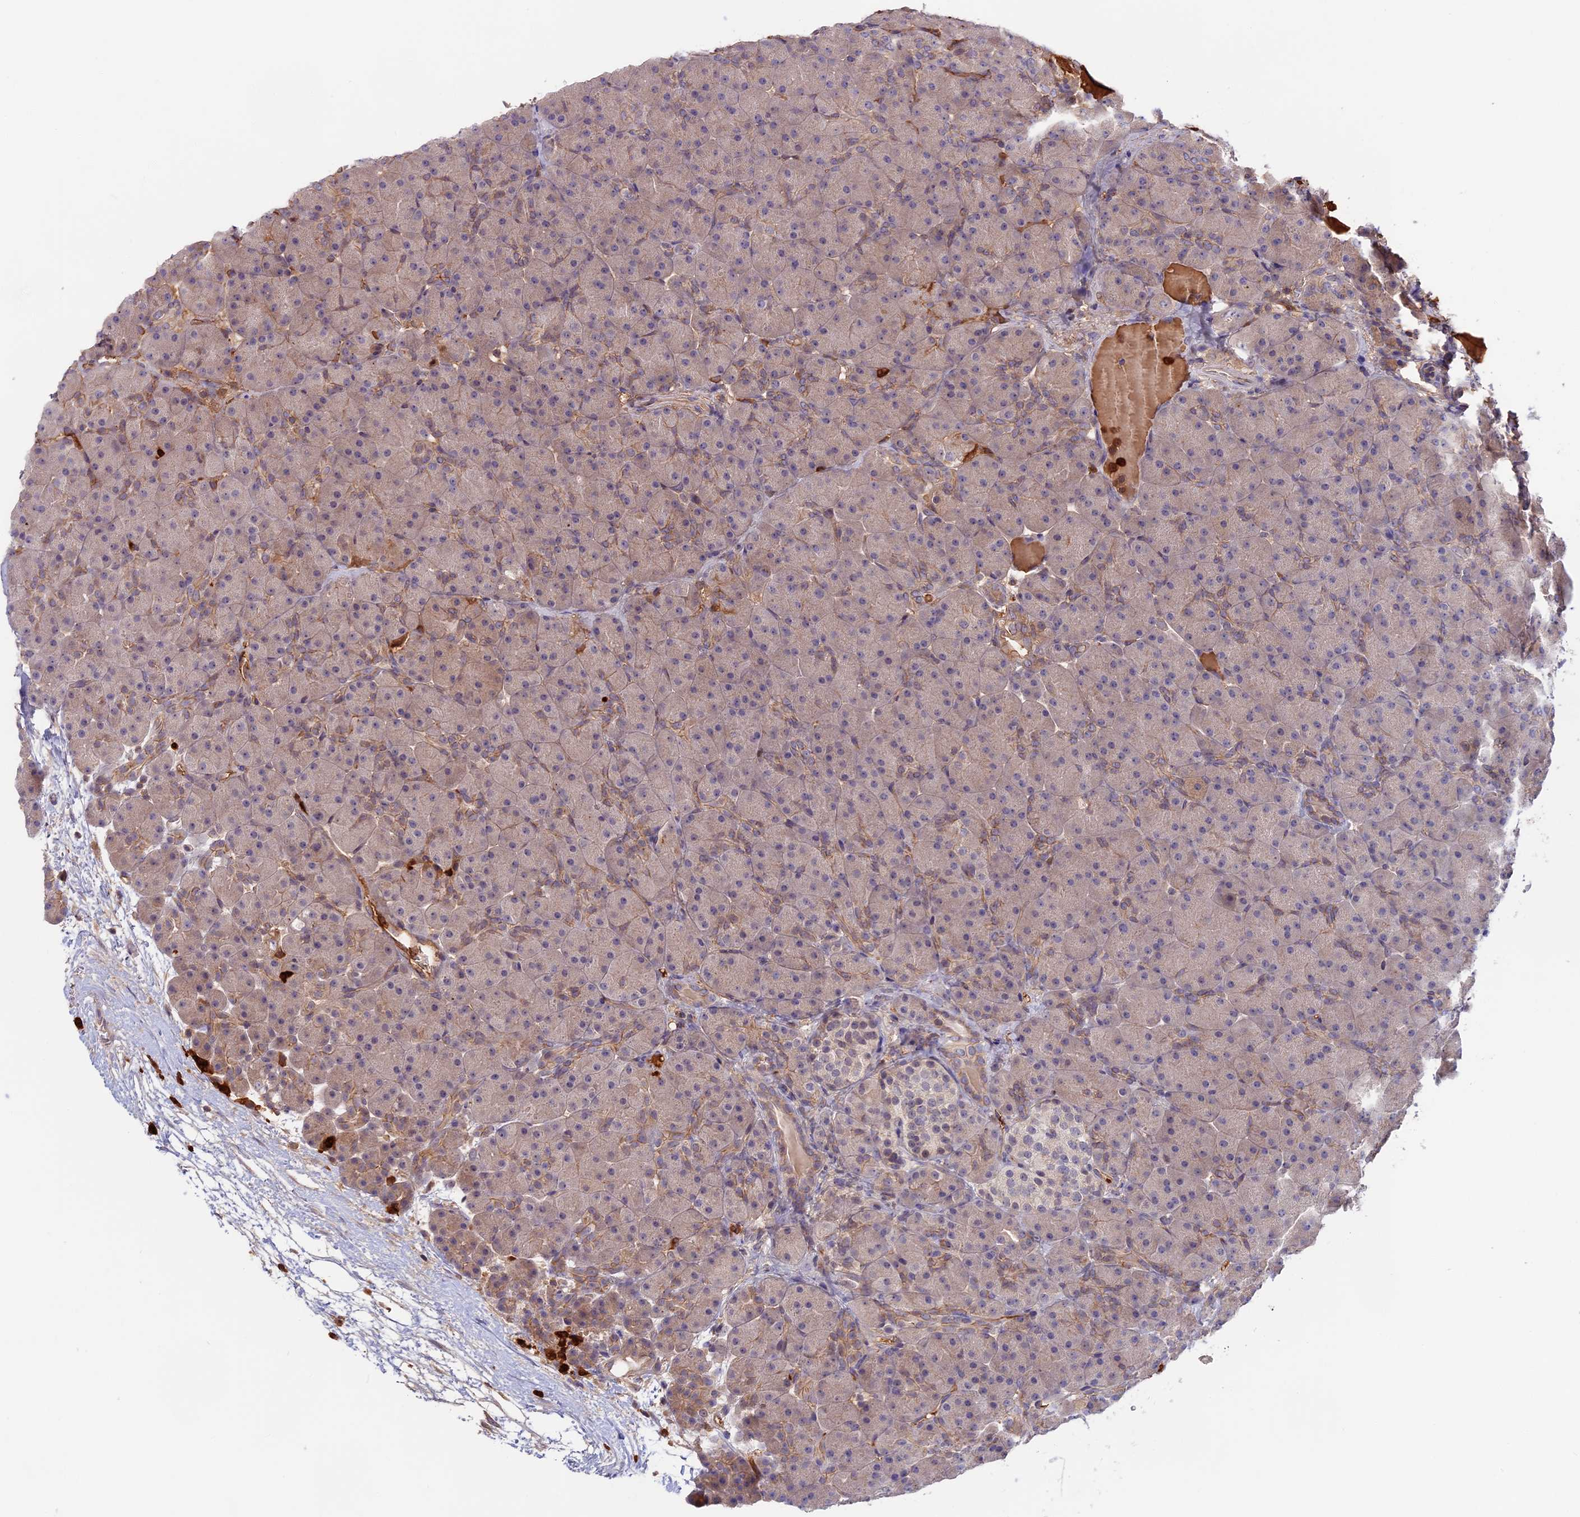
{"staining": {"intensity": "weak", "quantity": "25%-75%", "location": "cytoplasmic/membranous"}, "tissue": "pancreas", "cell_type": "Exocrine glandular cells", "image_type": "normal", "snomed": [{"axis": "morphology", "description": "Normal tissue, NOS"}, {"axis": "topography", "description": "Pancreas"}], "caption": "The photomicrograph exhibits immunohistochemical staining of benign pancreas. There is weak cytoplasmic/membranous positivity is seen in about 25%-75% of exocrine glandular cells.", "gene": "ADGRD1", "patient": {"sex": "male", "age": 66}}